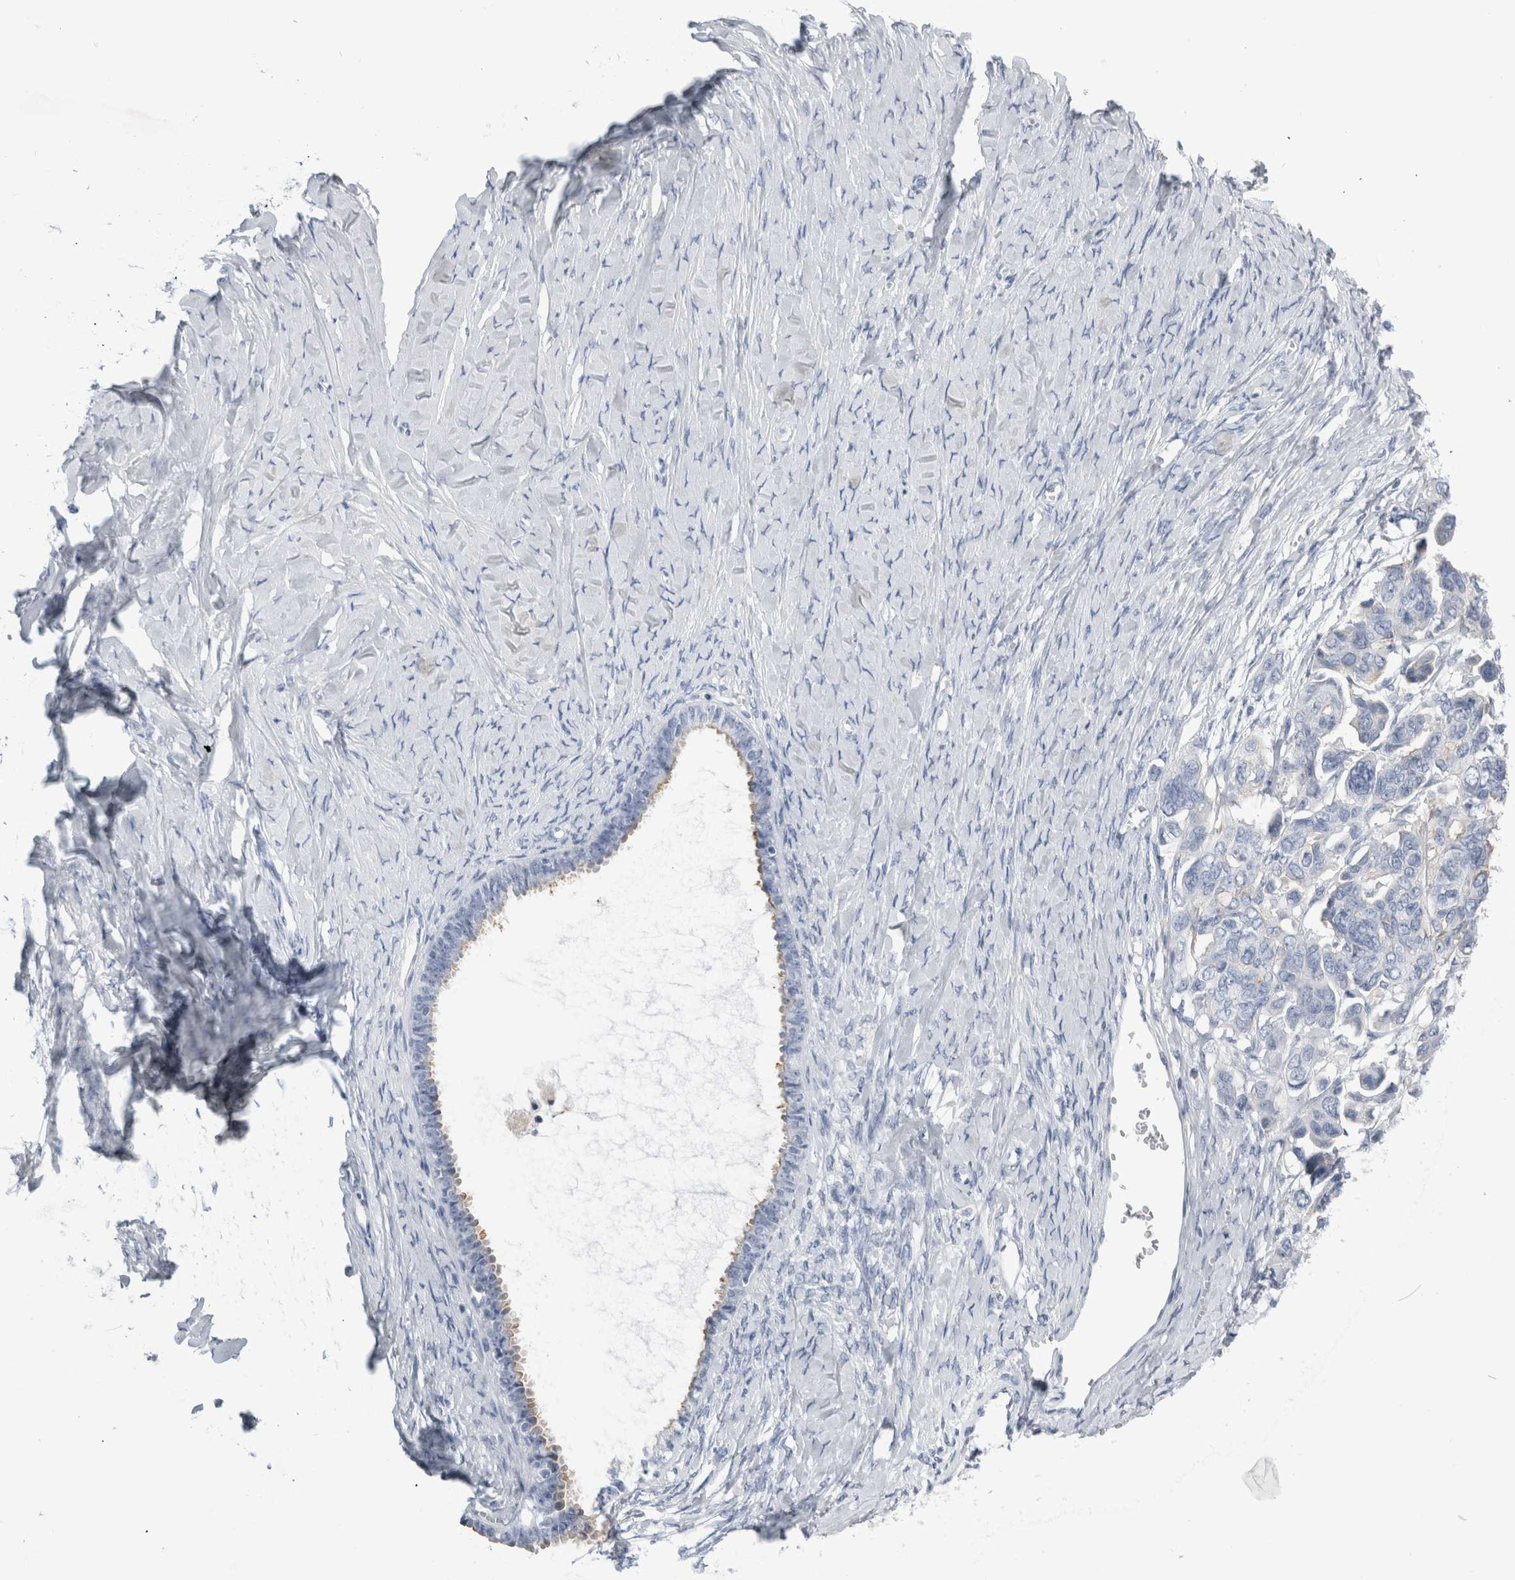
{"staining": {"intensity": "negative", "quantity": "none", "location": "none"}, "tissue": "ovarian cancer", "cell_type": "Tumor cells", "image_type": "cancer", "snomed": [{"axis": "morphology", "description": "Cystadenocarcinoma, serous, NOS"}, {"axis": "topography", "description": "Ovary"}], "caption": "The image demonstrates no staining of tumor cells in ovarian cancer (serous cystadenocarcinoma). (Brightfield microscopy of DAB IHC at high magnification).", "gene": "ANKFY1", "patient": {"sex": "female", "age": 79}}